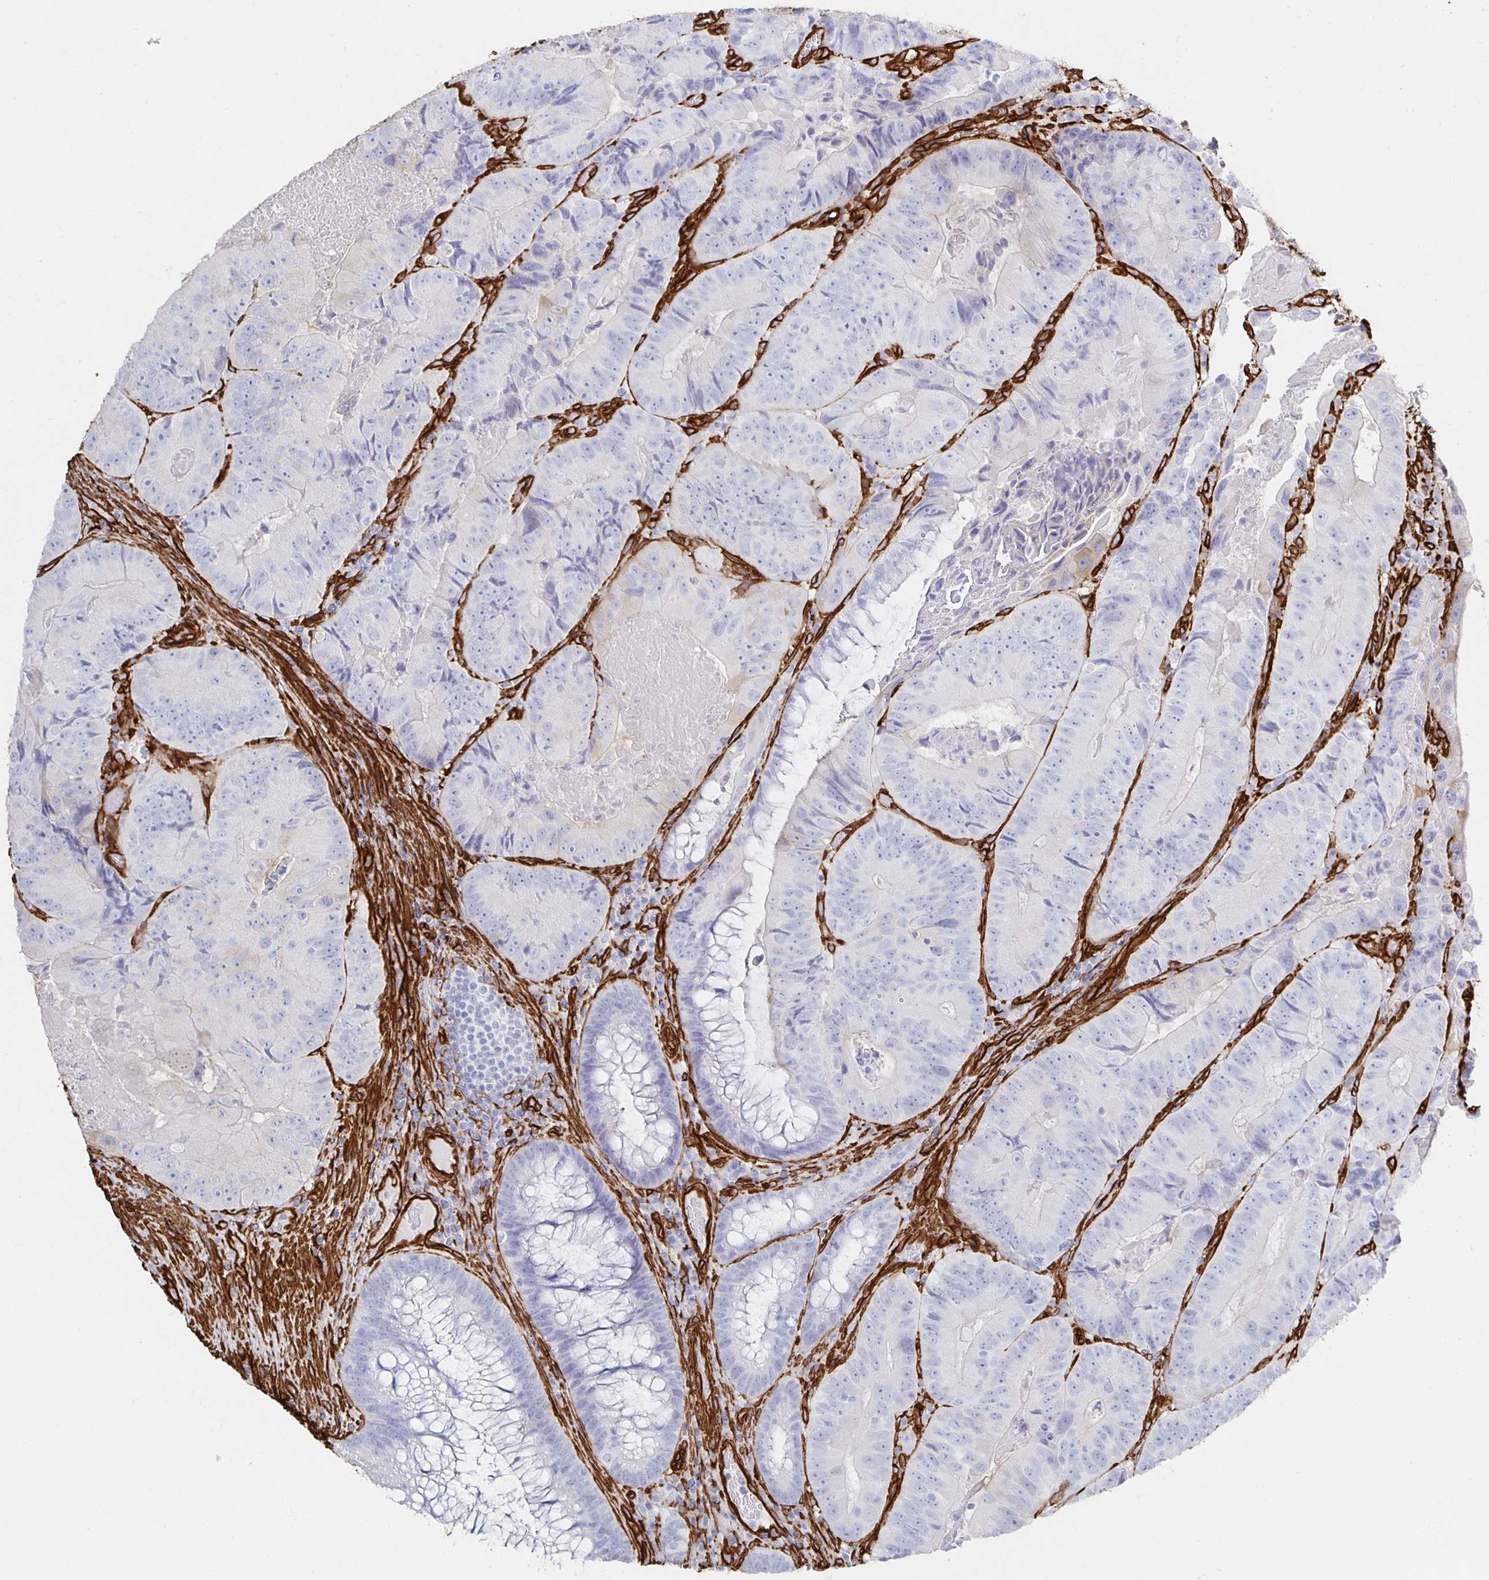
{"staining": {"intensity": "negative", "quantity": "none", "location": "none"}, "tissue": "colorectal cancer", "cell_type": "Tumor cells", "image_type": "cancer", "snomed": [{"axis": "morphology", "description": "Adenocarcinoma, NOS"}, {"axis": "topography", "description": "Colon"}], "caption": "Immunohistochemical staining of human adenocarcinoma (colorectal) demonstrates no significant staining in tumor cells.", "gene": "VIPR2", "patient": {"sex": "female", "age": 86}}